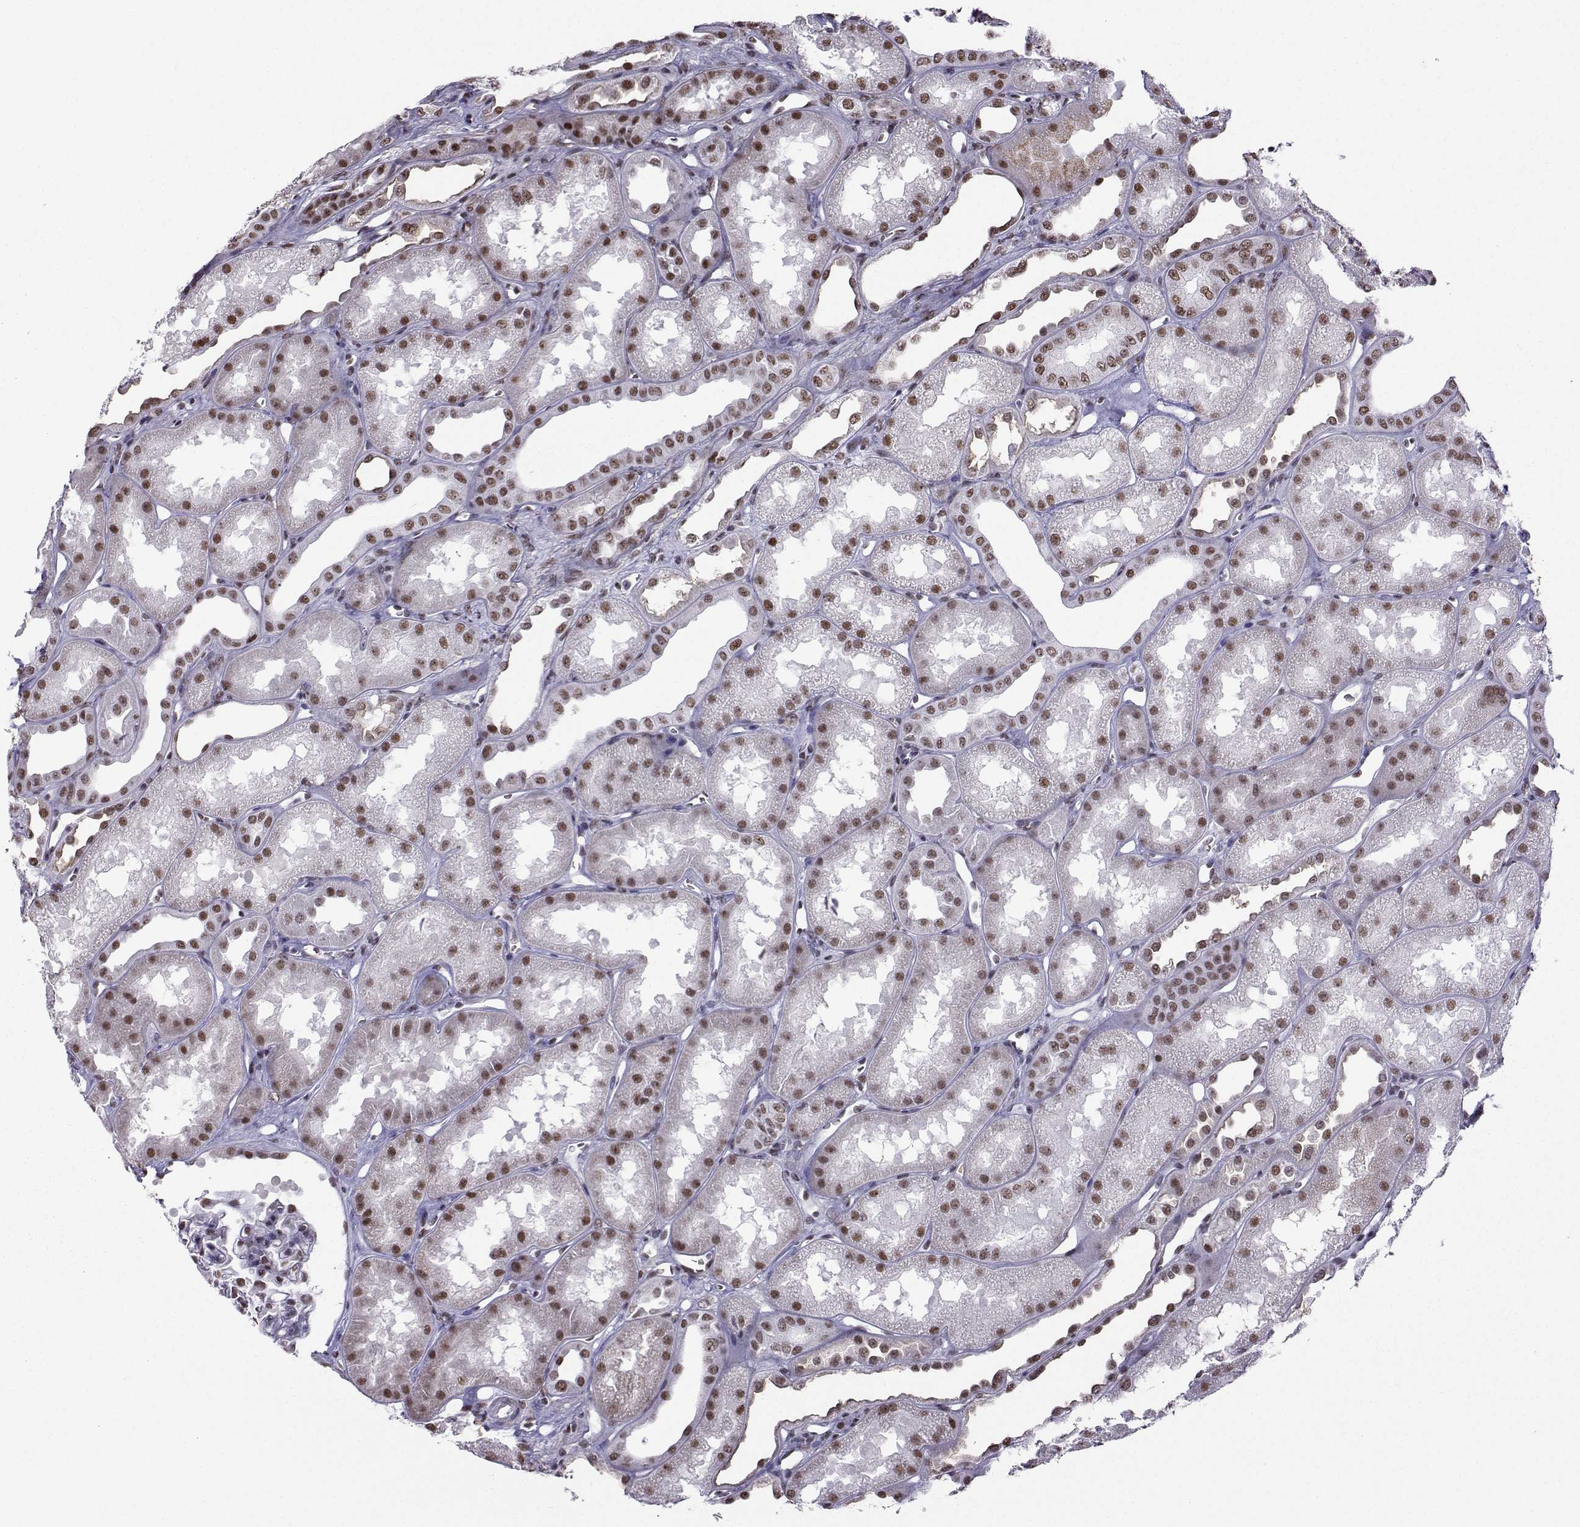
{"staining": {"intensity": "moderate", "quantity": "<25%", "location": "nuclear"}, "tissue": "kidney", "cell_type": "Cells in glomeruli", "image_type": "normal", "snomed": [{"axis": "morphology", "description": "Normal tissue, NOS"}, {"axis": "topography", "description": "Kidney"}], "caption": "IHC (DAB (3,3'-diaminobenzidine)) staining of benign human kidney demonstrates moderate nuclear protein expression in about <25% of cells in glomeruli.", "gene": "CCNK", "patient": {"sex": "male", "age": 61}}